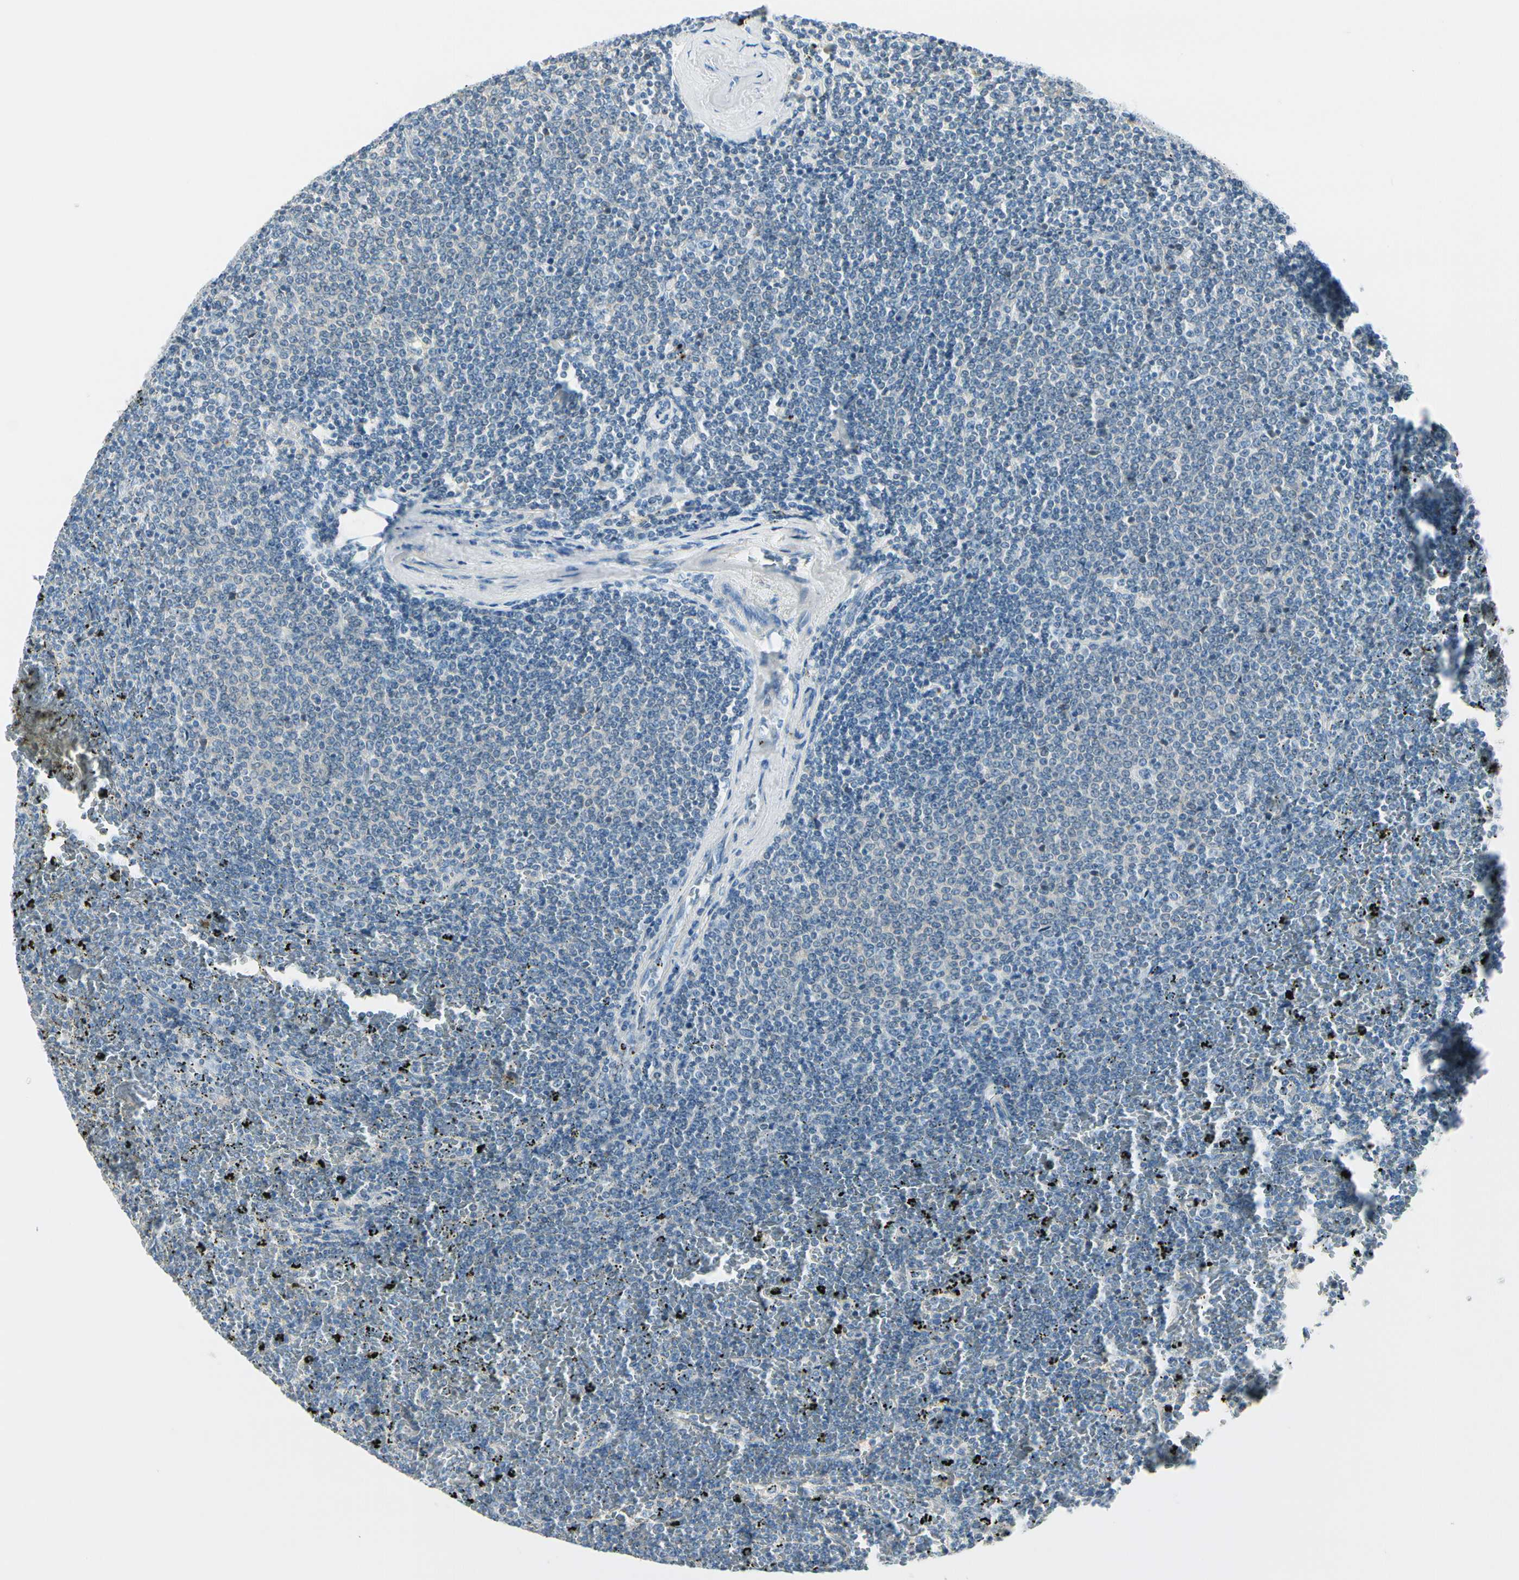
{"staining": {"intensity": "negative", "quantity": "none", "location": "none"}, "tissue": "lymphoma", "cell_type": "Tumor cells", "image_type": "cancer", "snomed": [{"axis": "morphology", "description": "Malignant lymphoma, non-Hodgkin's type, Low grade"}, {"axis": "topography", "description": "Spleen"}], "caption": "There is no significant staining in tumor cells of lymphoma. (DAB (3,3'-diaminobenzidine) immunohistochemistry, high magnification).", "gene": "PEBP1", "patient": {"sex": "female", "age": 77}}